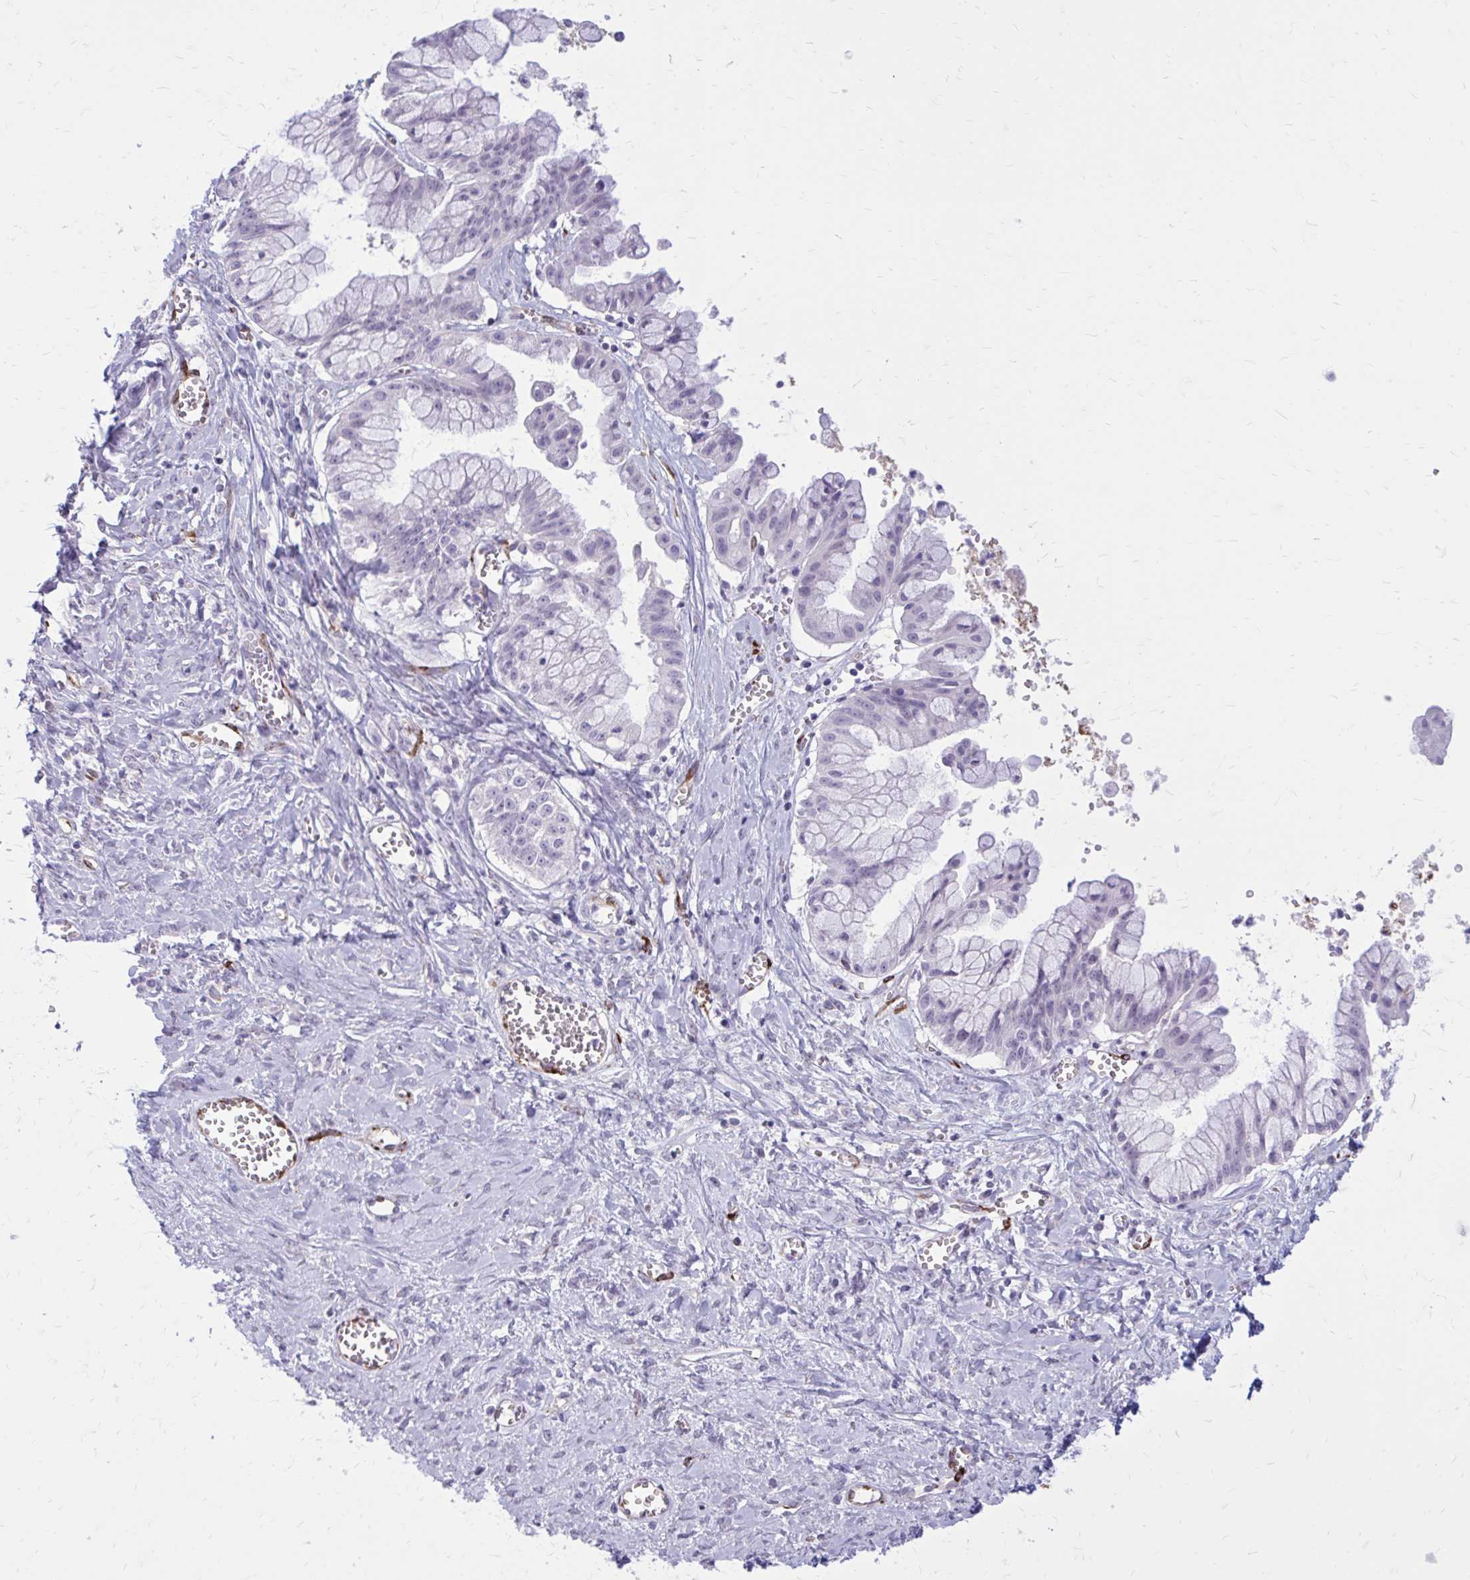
{"staining": {"intensity": "negative", "quantity": "none", "location": "none"}, "tissue": "ovarian cancer", "cell_type": "Tumor cells", "image_type": "cancer", "snomed": [{"axis": "morphology", "description": "Cystadenocarcinoma, mucinous, NOS"}, {"axis": "topography", "description": "Ovary"}], "caption": "Immunohistochemistry (IHC) of ovarian cancer demonstrates no expression in tumor cells. Nuclei are stained in blue.", "gene": "BEND5", "patient": {"sex": "female", "age": 70}}